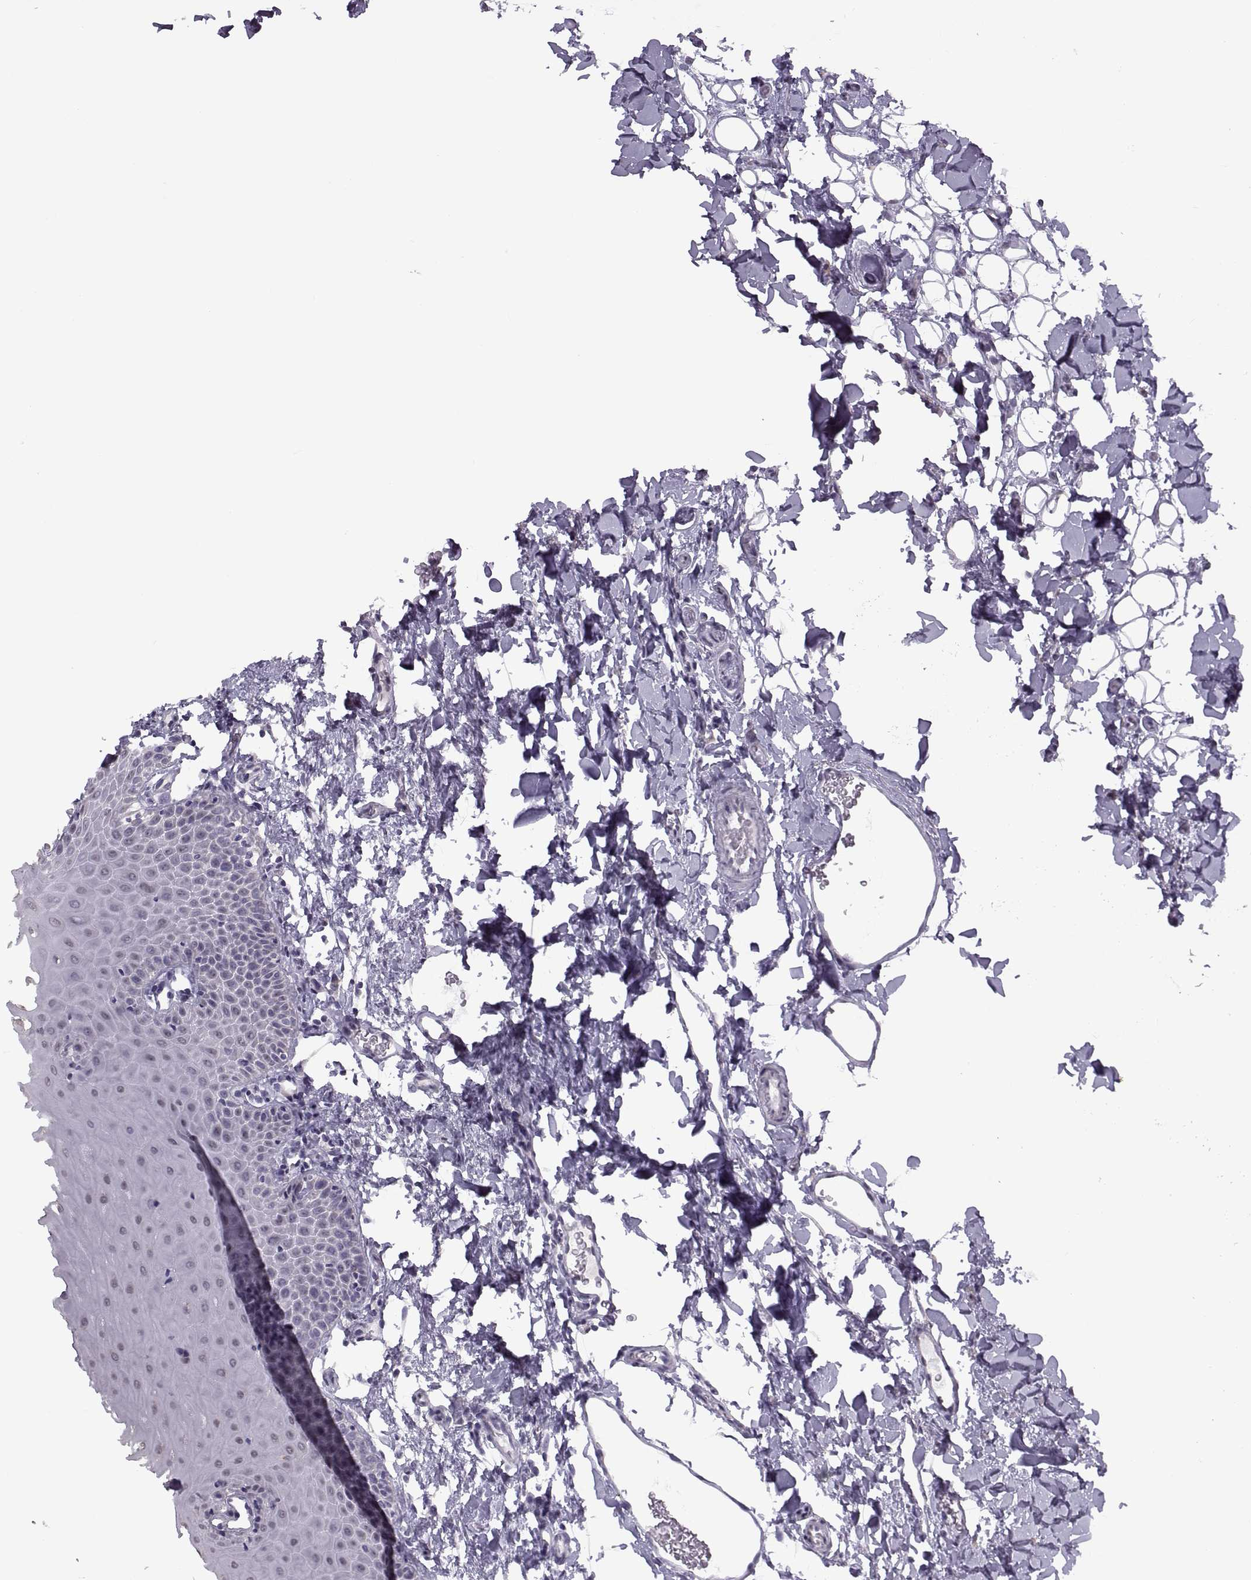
{"staining": {"intensity": "weak", "quantity": "<25%", "location": "cytoplasmic/membranous"}, "tissue": "oral mucosa", "cell_type": "Squamous epithelial cells", "image_type": "normal", "snomed": [{"axis": "morphology", "description": "Normal tissue, NOS"}, {"axis": "topography", "description": "Oral tissue"}], "caption": "Immunohistochemical staining of unremarkable oral mucosa exhibits no significant expression in squamous epithelial cells.", "gene": "ASIC2", "patient": {"sex": "male", "age": 81}}